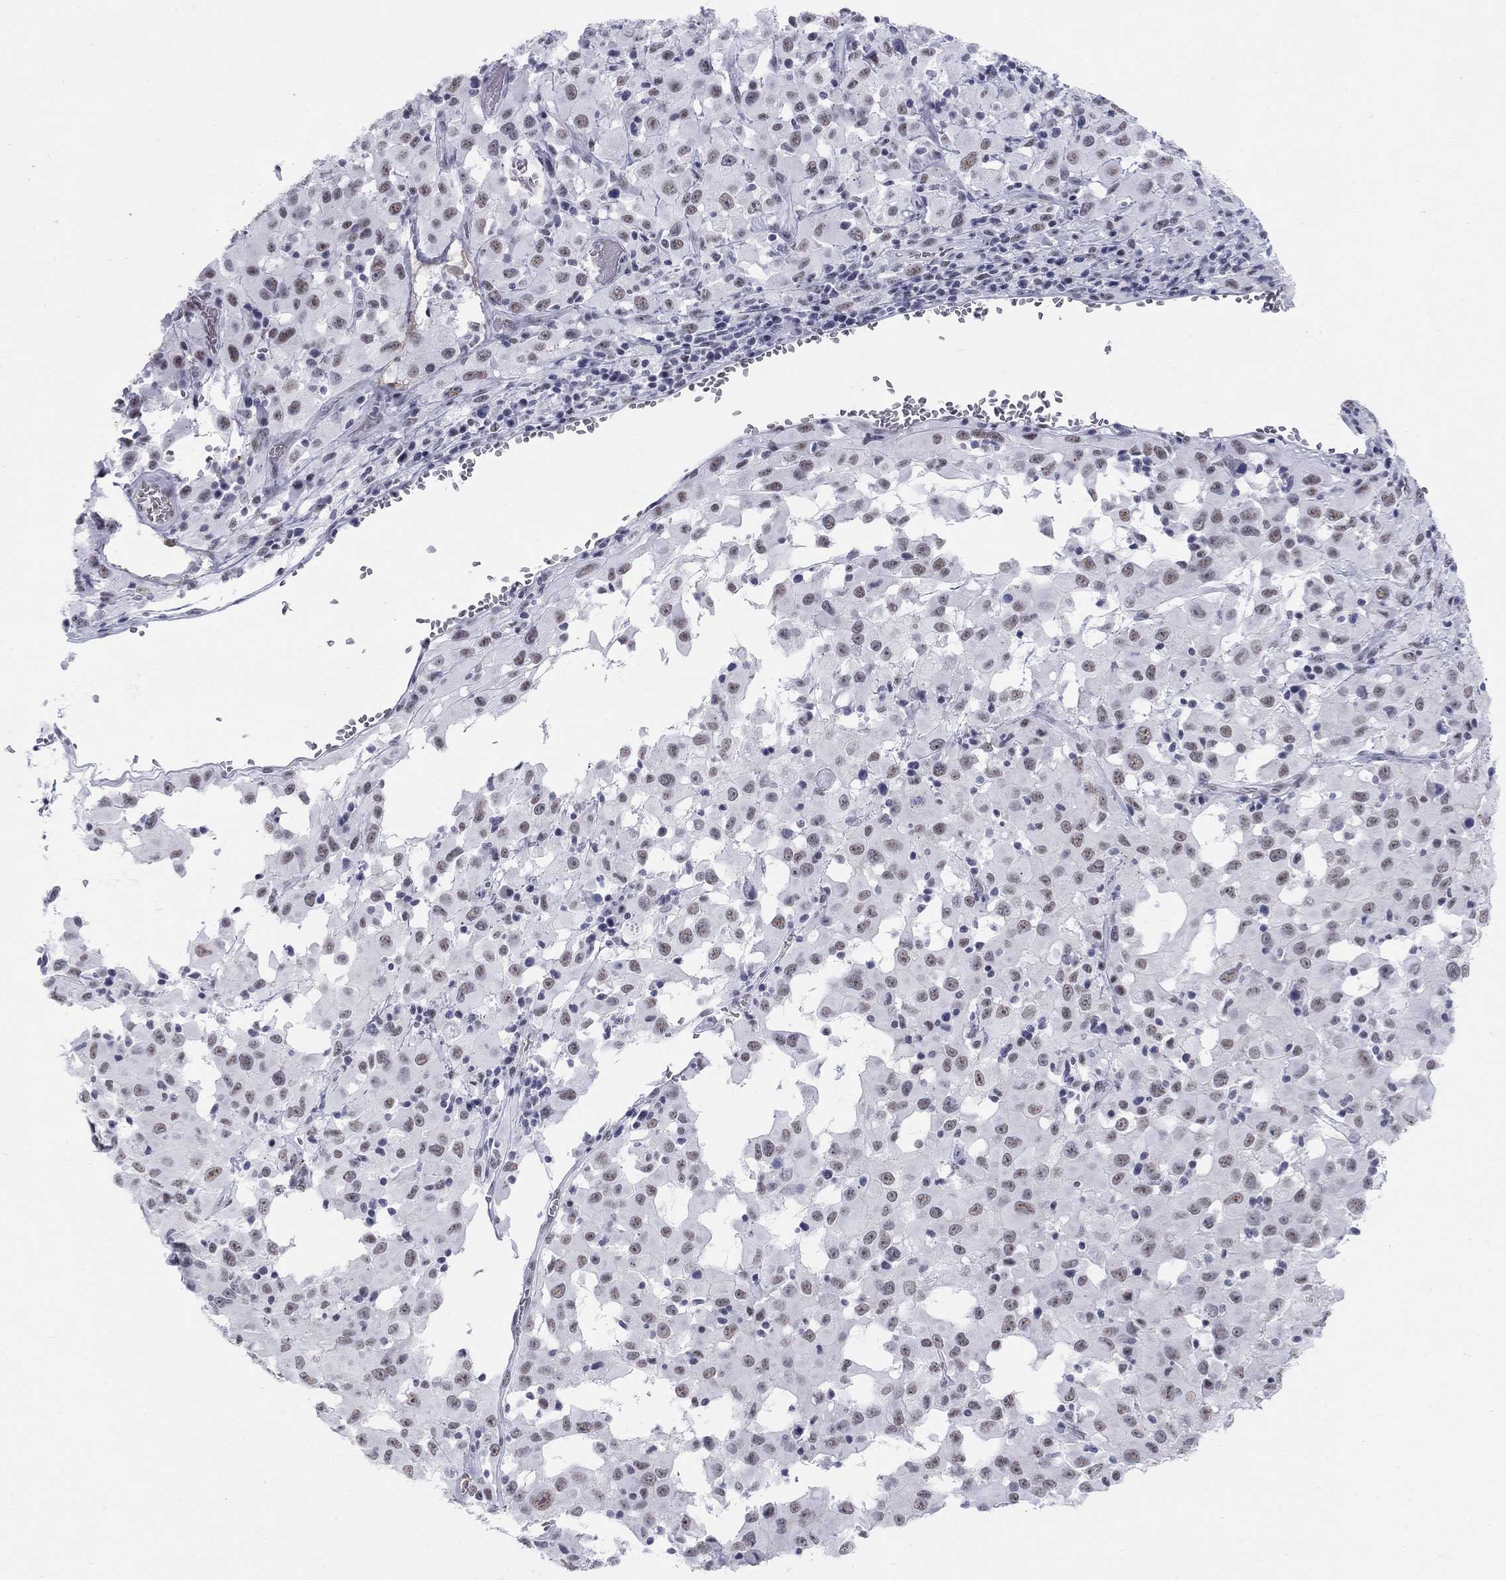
{"staining": {"intensity": "weak", "quantity": "<25%", "location": "nuclear"}, "tissue": "melanoma", "cell_type": "Tumor cells", "image_type": "cancer", "snomed": [{"axis": "morphology", "description": "Malignant melanoma, Metastatic site"}, {"axis": "topography", "description": "Lymph node"}], "caption": "An IHC histopathology image of malignant melanoma (metastatic site) is shown. There is no staining in tumor cells of malignant melanoma (metastatic site). (DAB immunohistochemistry (IHC) with hematoxylin counter stain).", "gene": "DMTN", "patient": {"sex": "male", "age": 50}}